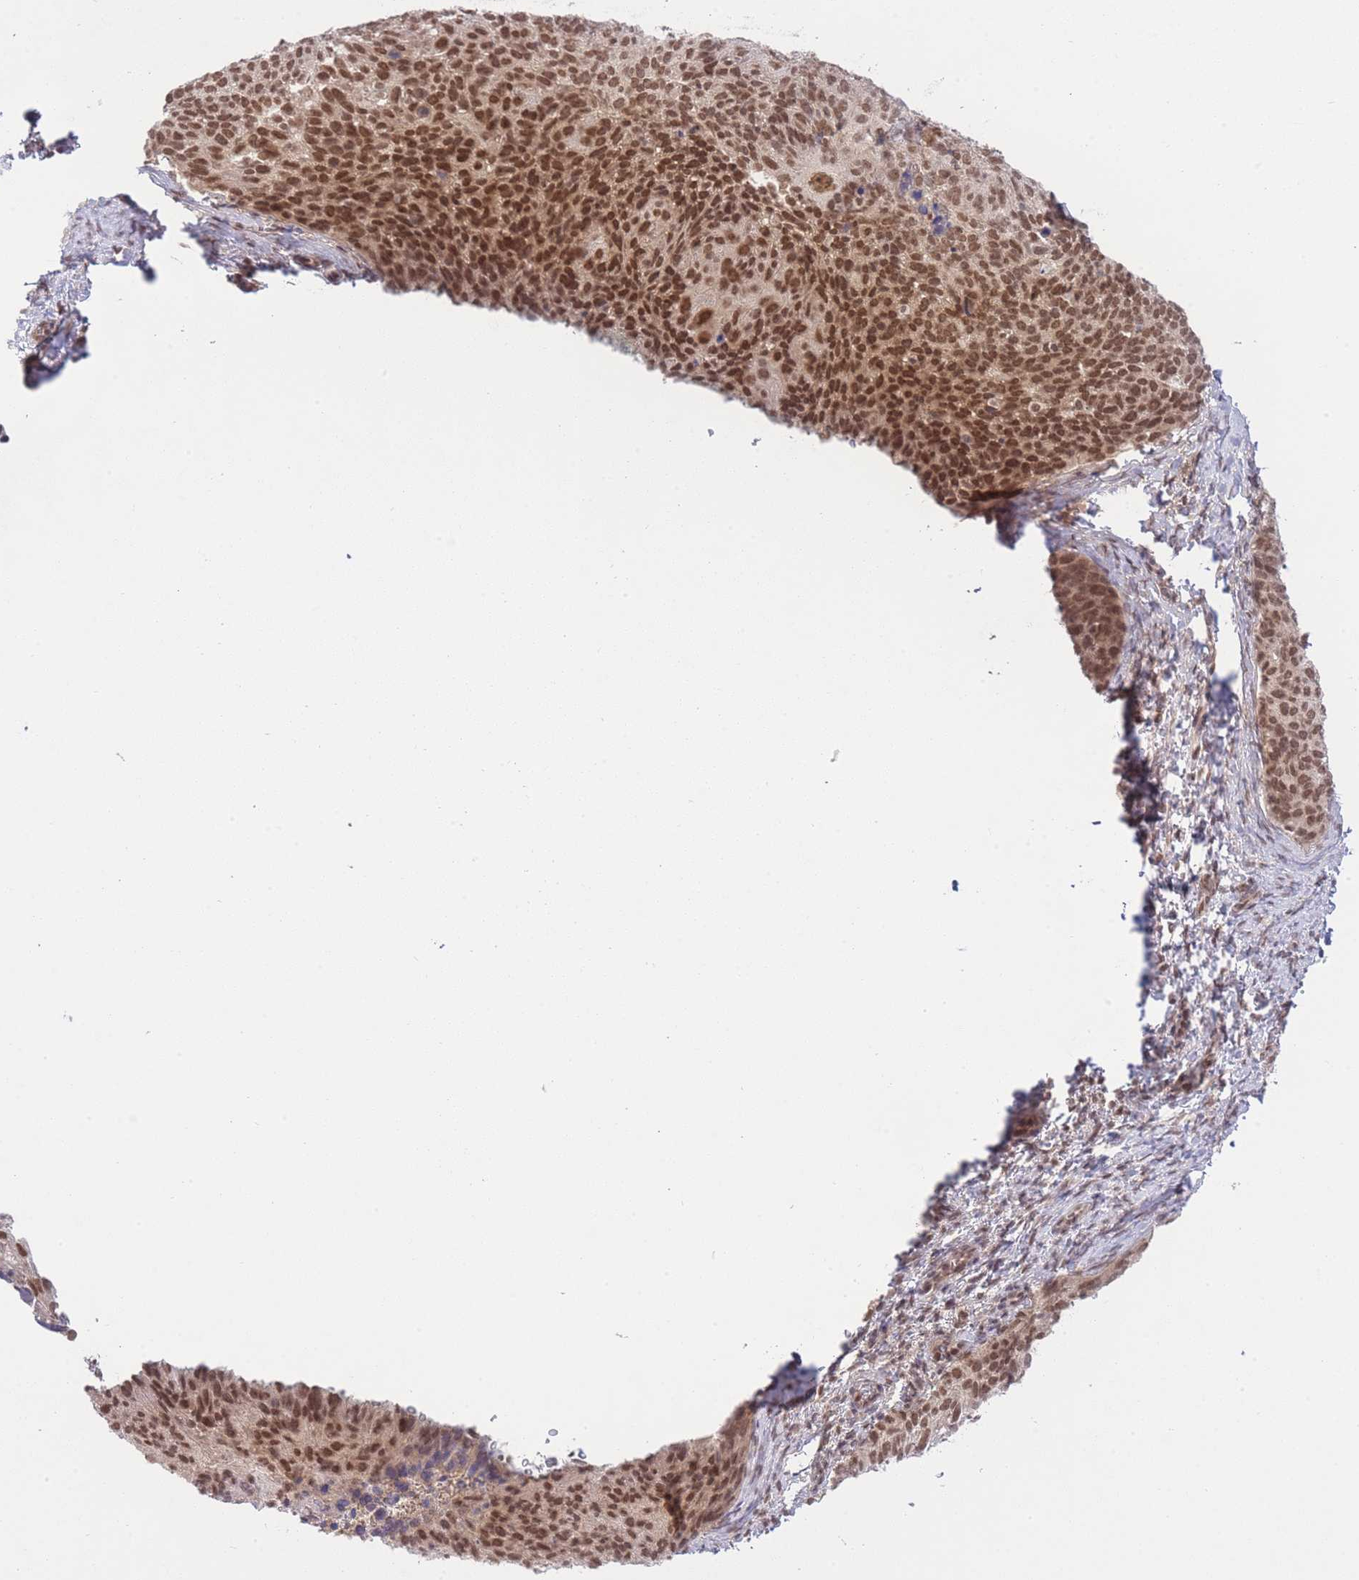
{"staining": {"intensity": "strong", "quantity": ">75%", "location": "nuclear"}, "tissue": "cervical cancer", "cell_type": "Tumor cells", "image_type": "cancer", "snomed": [{"axis": "morphology", "description": "Squamous cell carcinoma, NOS"}, {"axis": "topography", "description": "Cervix"}], "caption": "Immunohistochemistry image of human cervical cancer stained for a protein (brown), which reveals high levels of strong nuclear expression in approximately >75% of tumor cells.", "gene": "TMED3", "patient": {"sex": "female", "age": 80}}